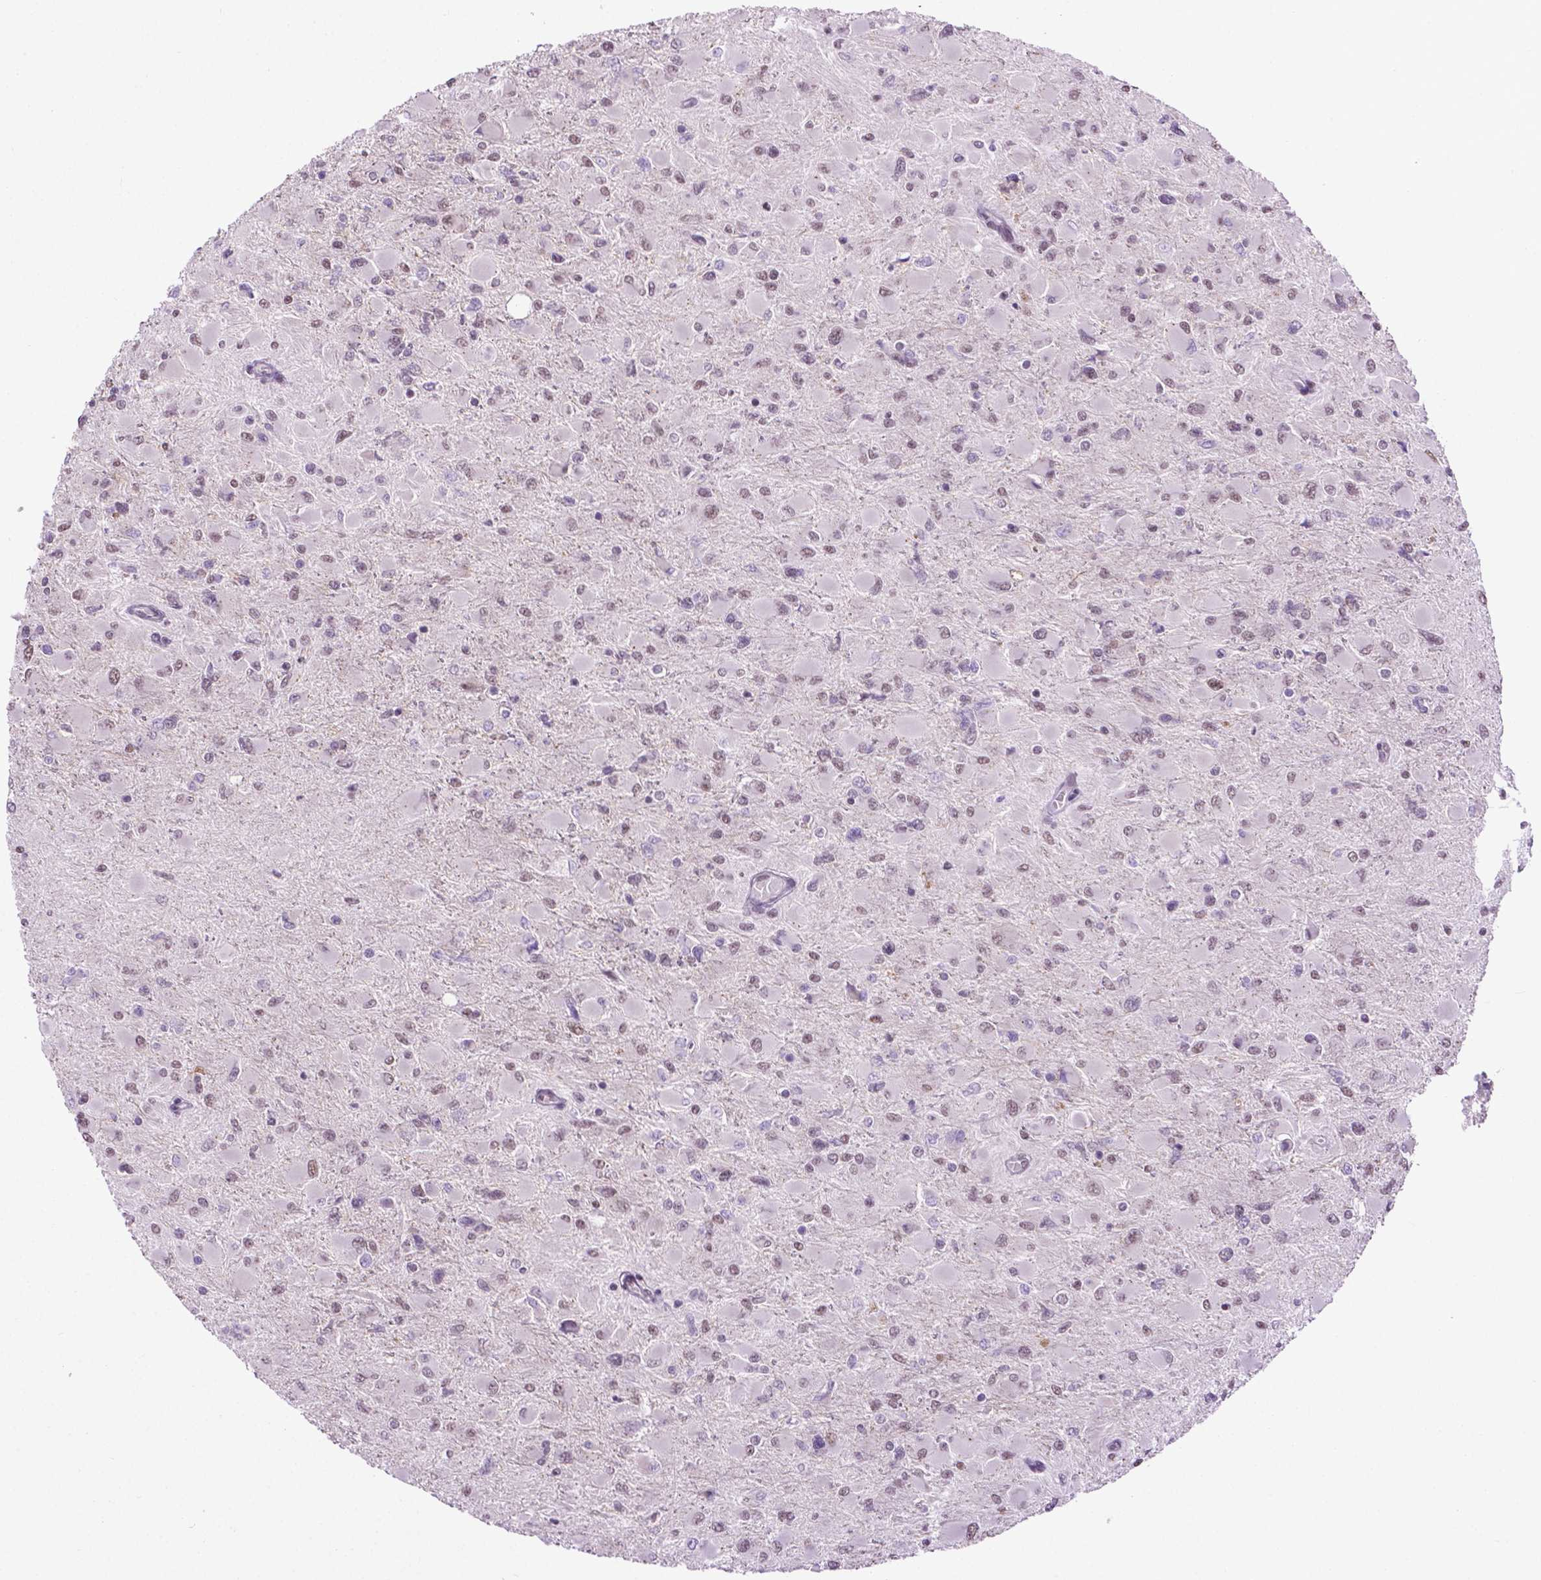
{"staining": {"intensity": "weak", "quantity": "<25%", "location": "nuclear"}, "tissue": "glioma", "cell_type": "Tumor cells", "image_type": "cancer", "snomed": [{"axis": "morphology", "description": "Glioma, malignant, High grade"}, {"axis": "topography", "description": "Cerebral cortex"}], "caption": "High magnification brightfield microscopy of glioma stained with DAB (brown) and counterstained with hematoxylin (blue): tumor cells show no significant expression.", "gene": "ABI2", "patient": {"sex": "female", "age": 36}}